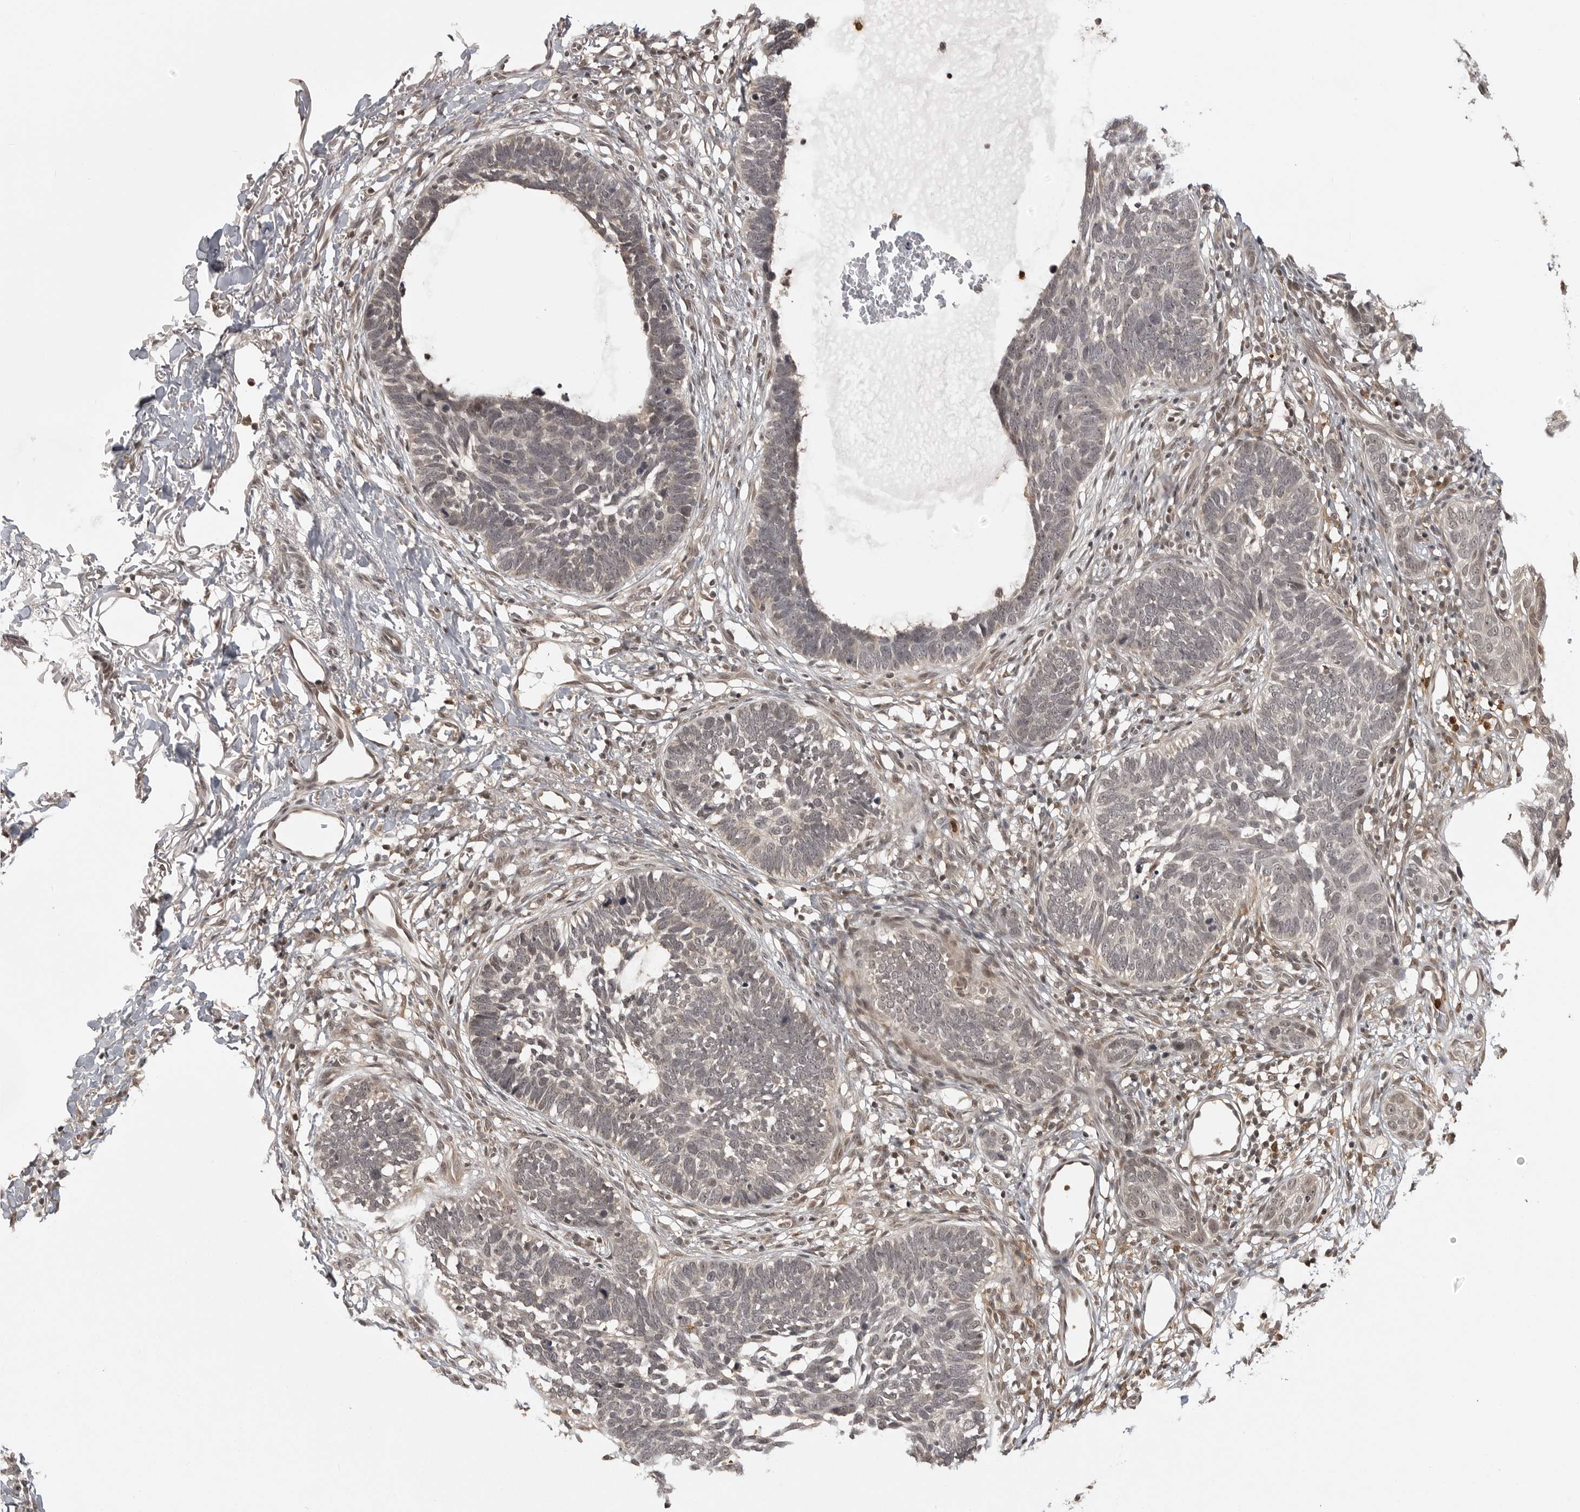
{"staining": {"intensity": "weak", "quantity": "25%-75%", "location": "nuclear"}, "tissue": "skin cancer", "cell_type": "Tumor cells", "image_type": "cancer", "snomed": [{"axis": "morphology", "description": "Normal tissue, NOS"}, {"axis": "morphology", "description": "Basal cell carcinoma"}, {"axis": "topography", "description": "Skin"}], "caption": "Basal cell carcinoma (skin) was stained to show a protein in brown. There is low levels of weak nuclear expression in approximately 25%-75% of tumor cells.", "gene": "PEG3", "patient": {"sex": "male", "age": 77}}